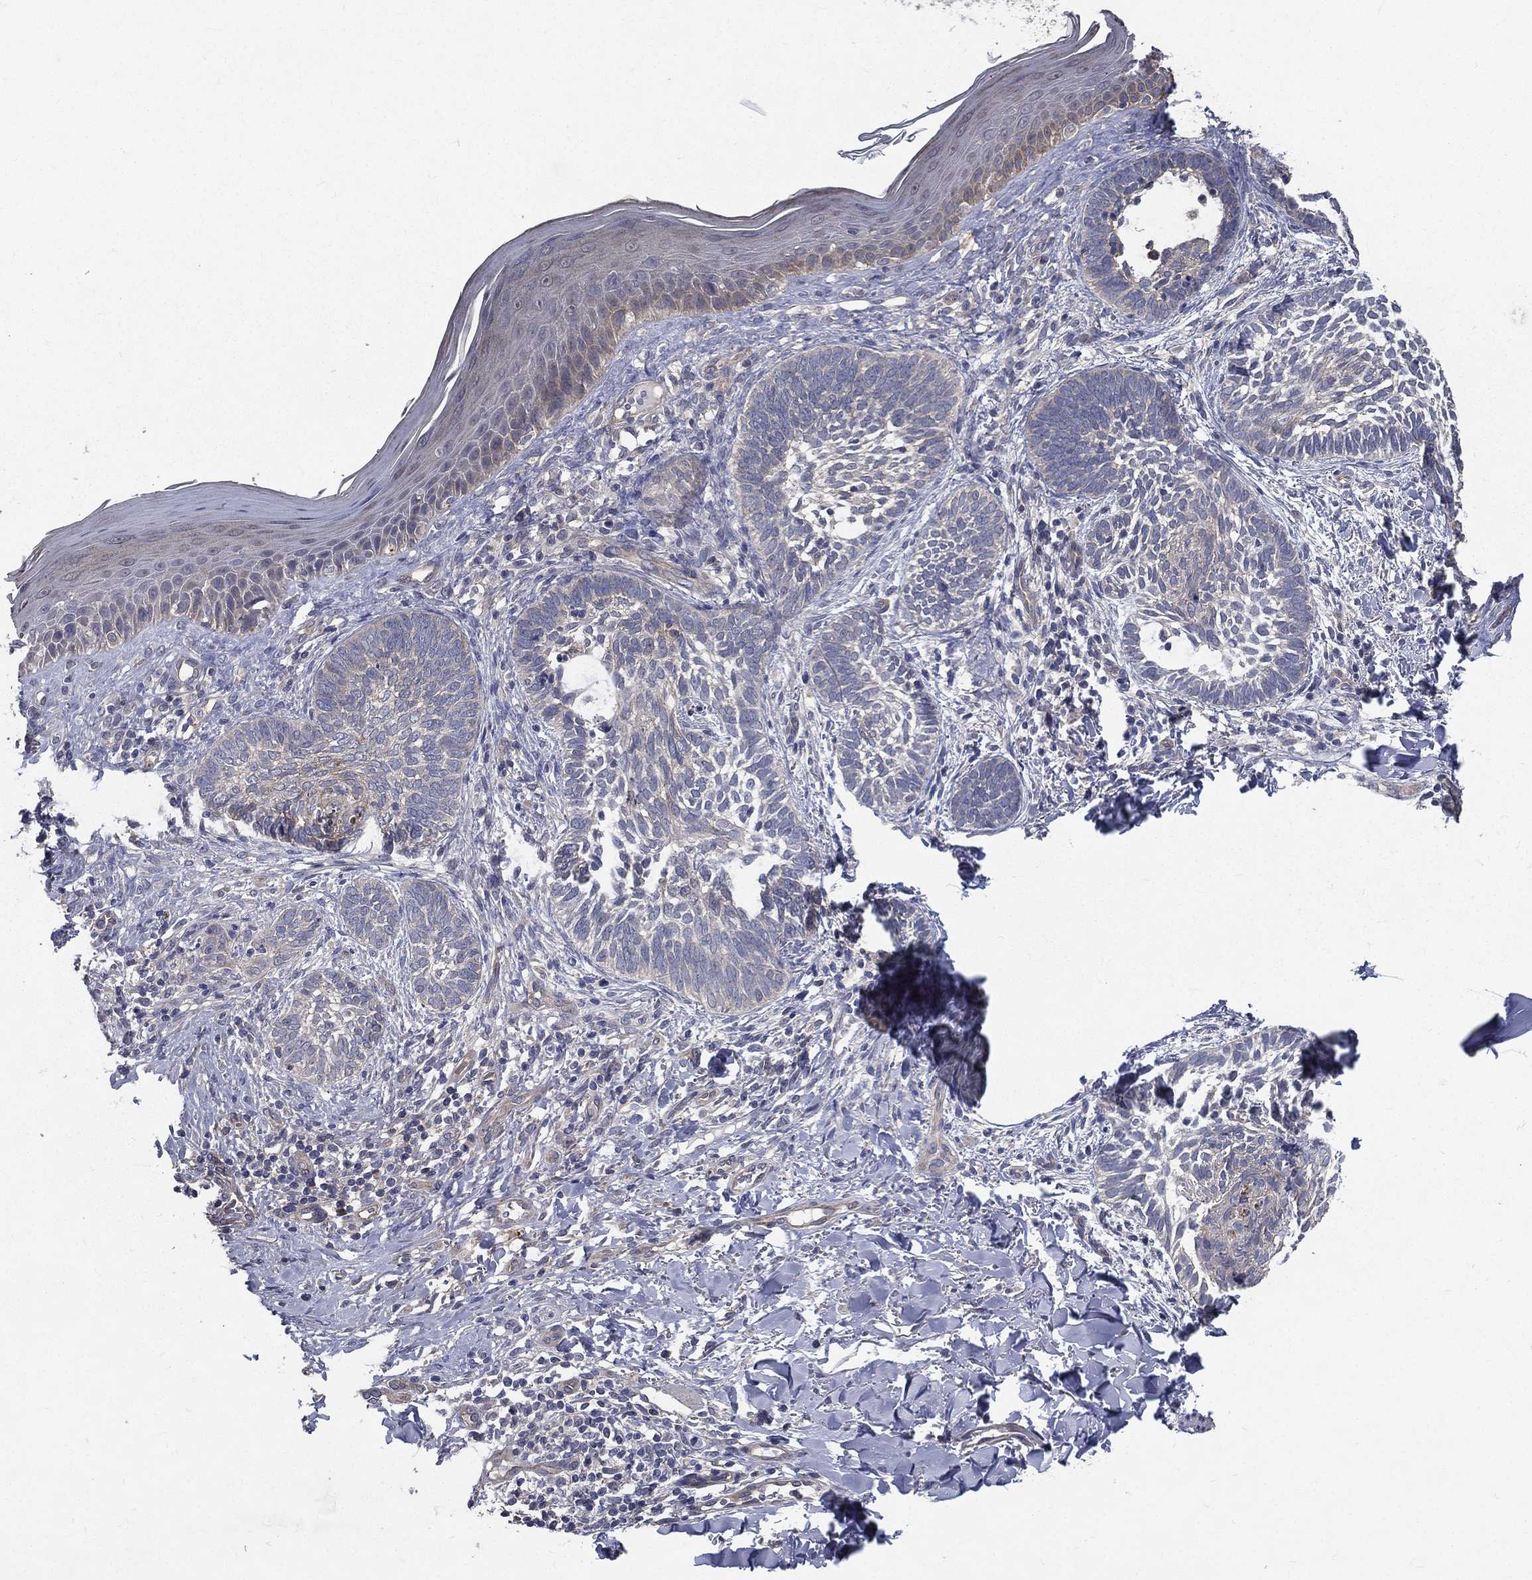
{"staining": {"intensity": "negative", "quantity": "none", "location": "none"}, "tissue": "skin cancer", "cell_type": "Tumor cells", "image_type": "cancer", "snomed": [{"axis": "morphology", "description": "Normal tissue, NOS"}, {"axis": "morphology", "description": "Basal cell carcinoma"}, {"axis": "topography", "description": "Skin"}], "caption": "IHC photomicrograph of neoplastic tissue: skin cancer stained with DAB (3,3'-diaminobenzidine) reveals no significant protein expression in tumor cells. The staining was performed using DAB to visualize the protein expression in brown, while the nuclei were stained in blue with hematoxylin (Magnification: 20x).", "gene": "SERPINB2", "patient": {"sex": "male", "age": 46}}